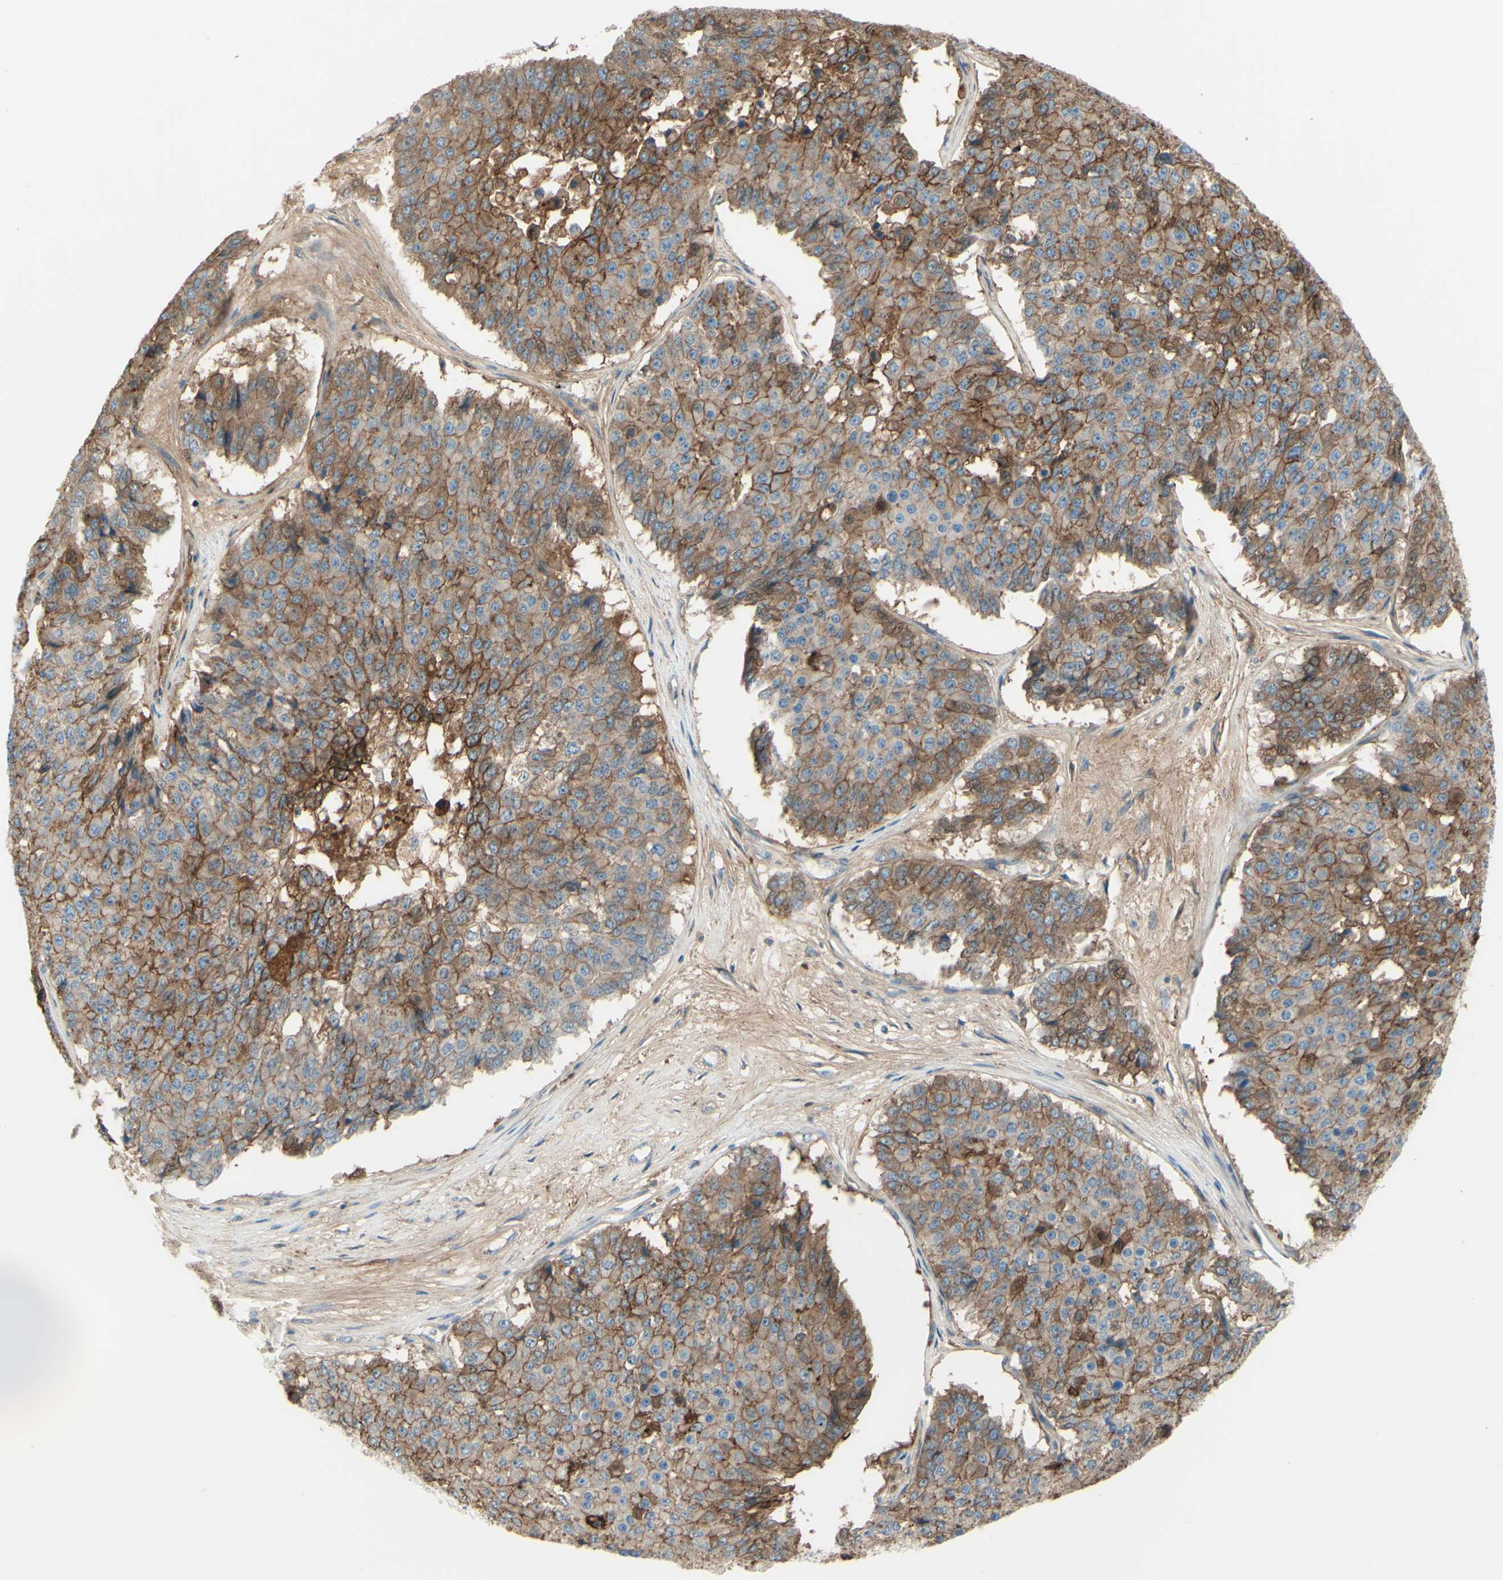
{"staining": {"intensity": "moderate", "quantity": ">75%", "location": "cytoplasmic/membranous"}, "tissue": "pancreatic cancer", "cell_type": "Tumor cells", "image_type": "cancer", "snomed": [{"axis": "morphology", "description": "Adenocarcinoma, NOS"}, {"axis": "topography", "description": "Pancreas"}], "caption": "Immunohistochemistry of pancreatic adenocarcinoma displays medium levels of moderate cytoplasmic/membranous staining in about >75% of tumor cells.", "gene": "ALCAM", "patient": {"sex": "male", "age": 50}}